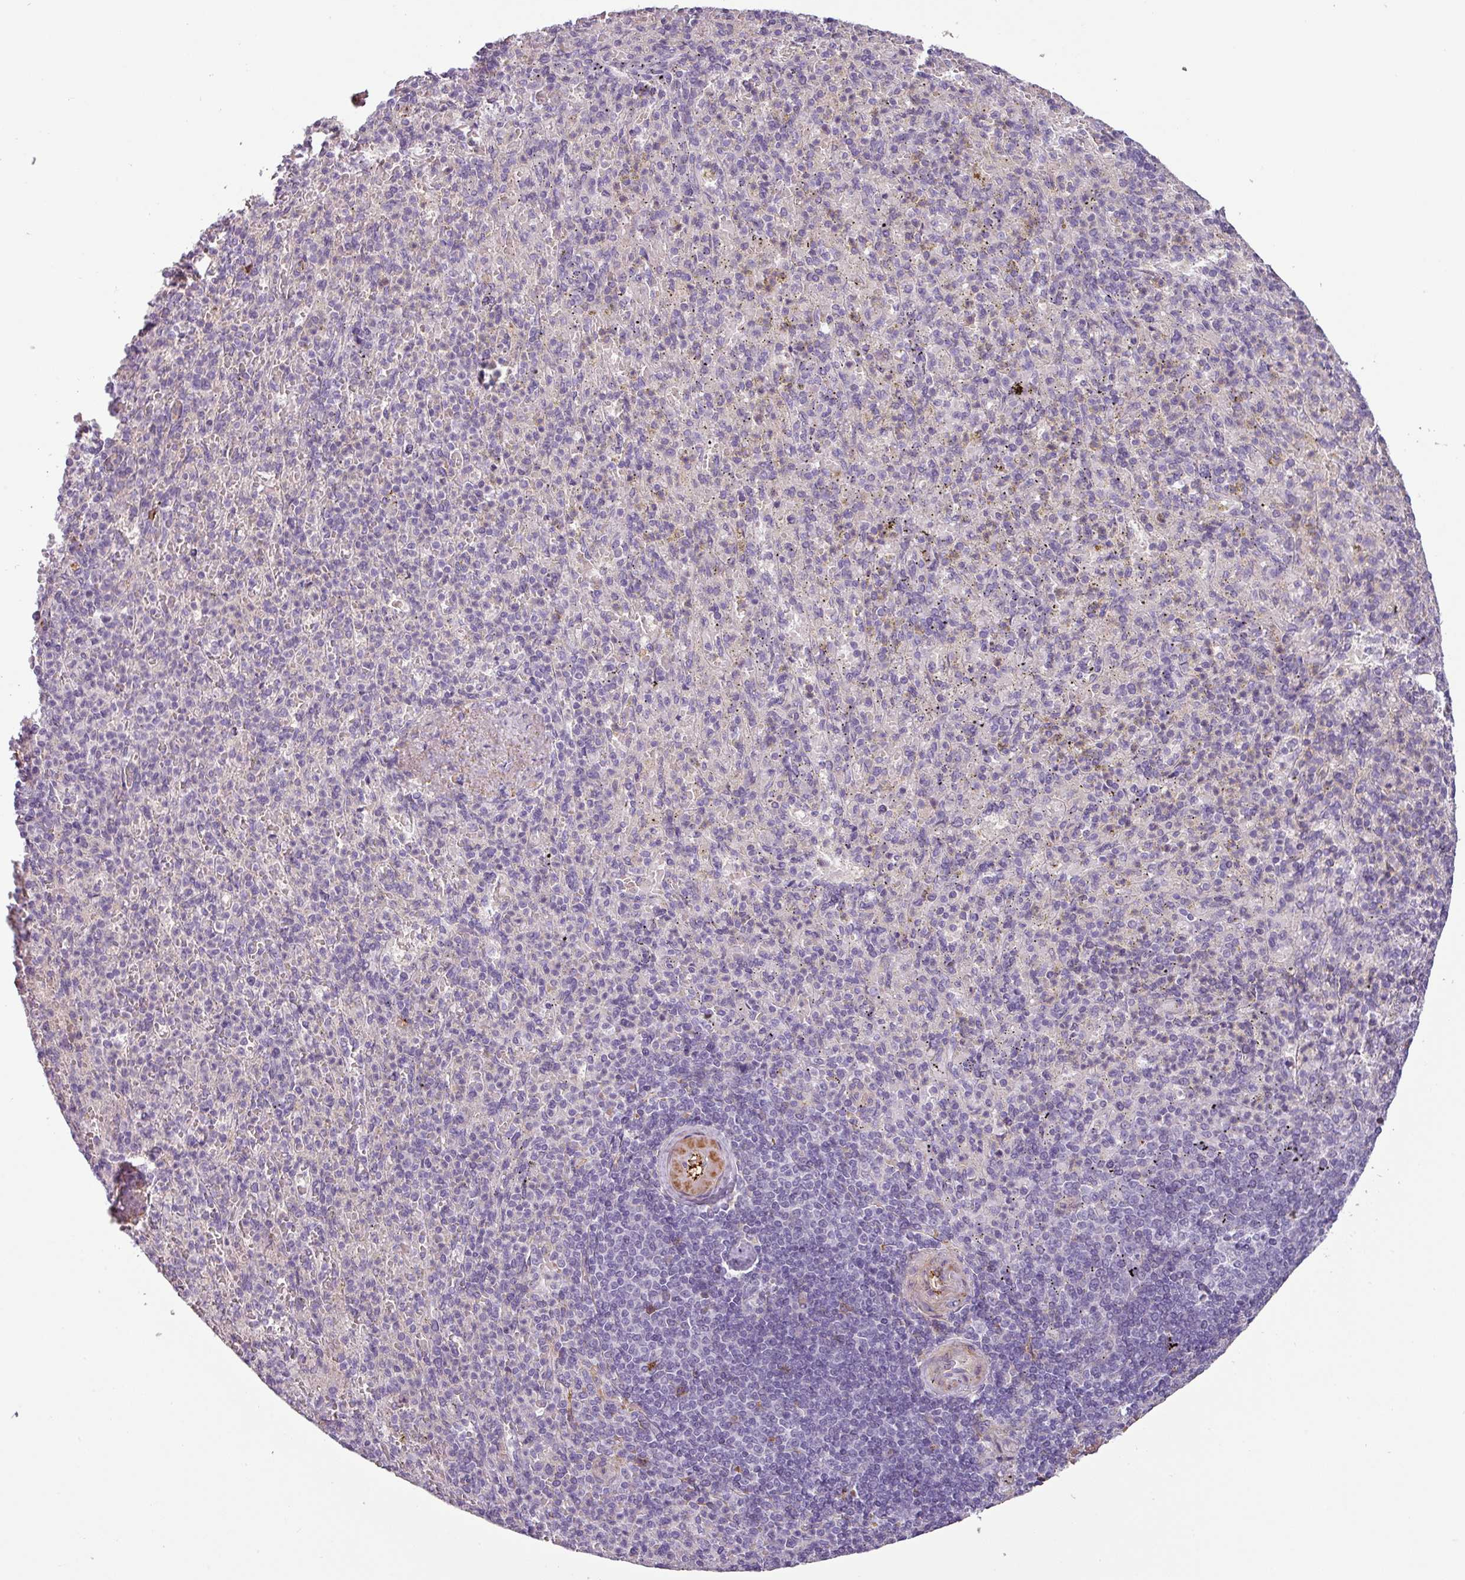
{"staining": {"intensity": "negative", "quantity": "none", "location": "none"}, "tissue": "spleen", "cell_type": "Cells in red pulp", "image_type": "normal", "snomed": [{"axis": "morphology", "description": "Normal tissue, NOS"}, {"axis": "topography", "description": "Spleen"}], "caption": "High power microscopy histopathology image of an immunohistochemistry (IHC) micrograph of normal spleen, revealing no significant staining in cells in red pulp.", "gene": "APOC1", "patient": {"sex": "female", "age": 74}}